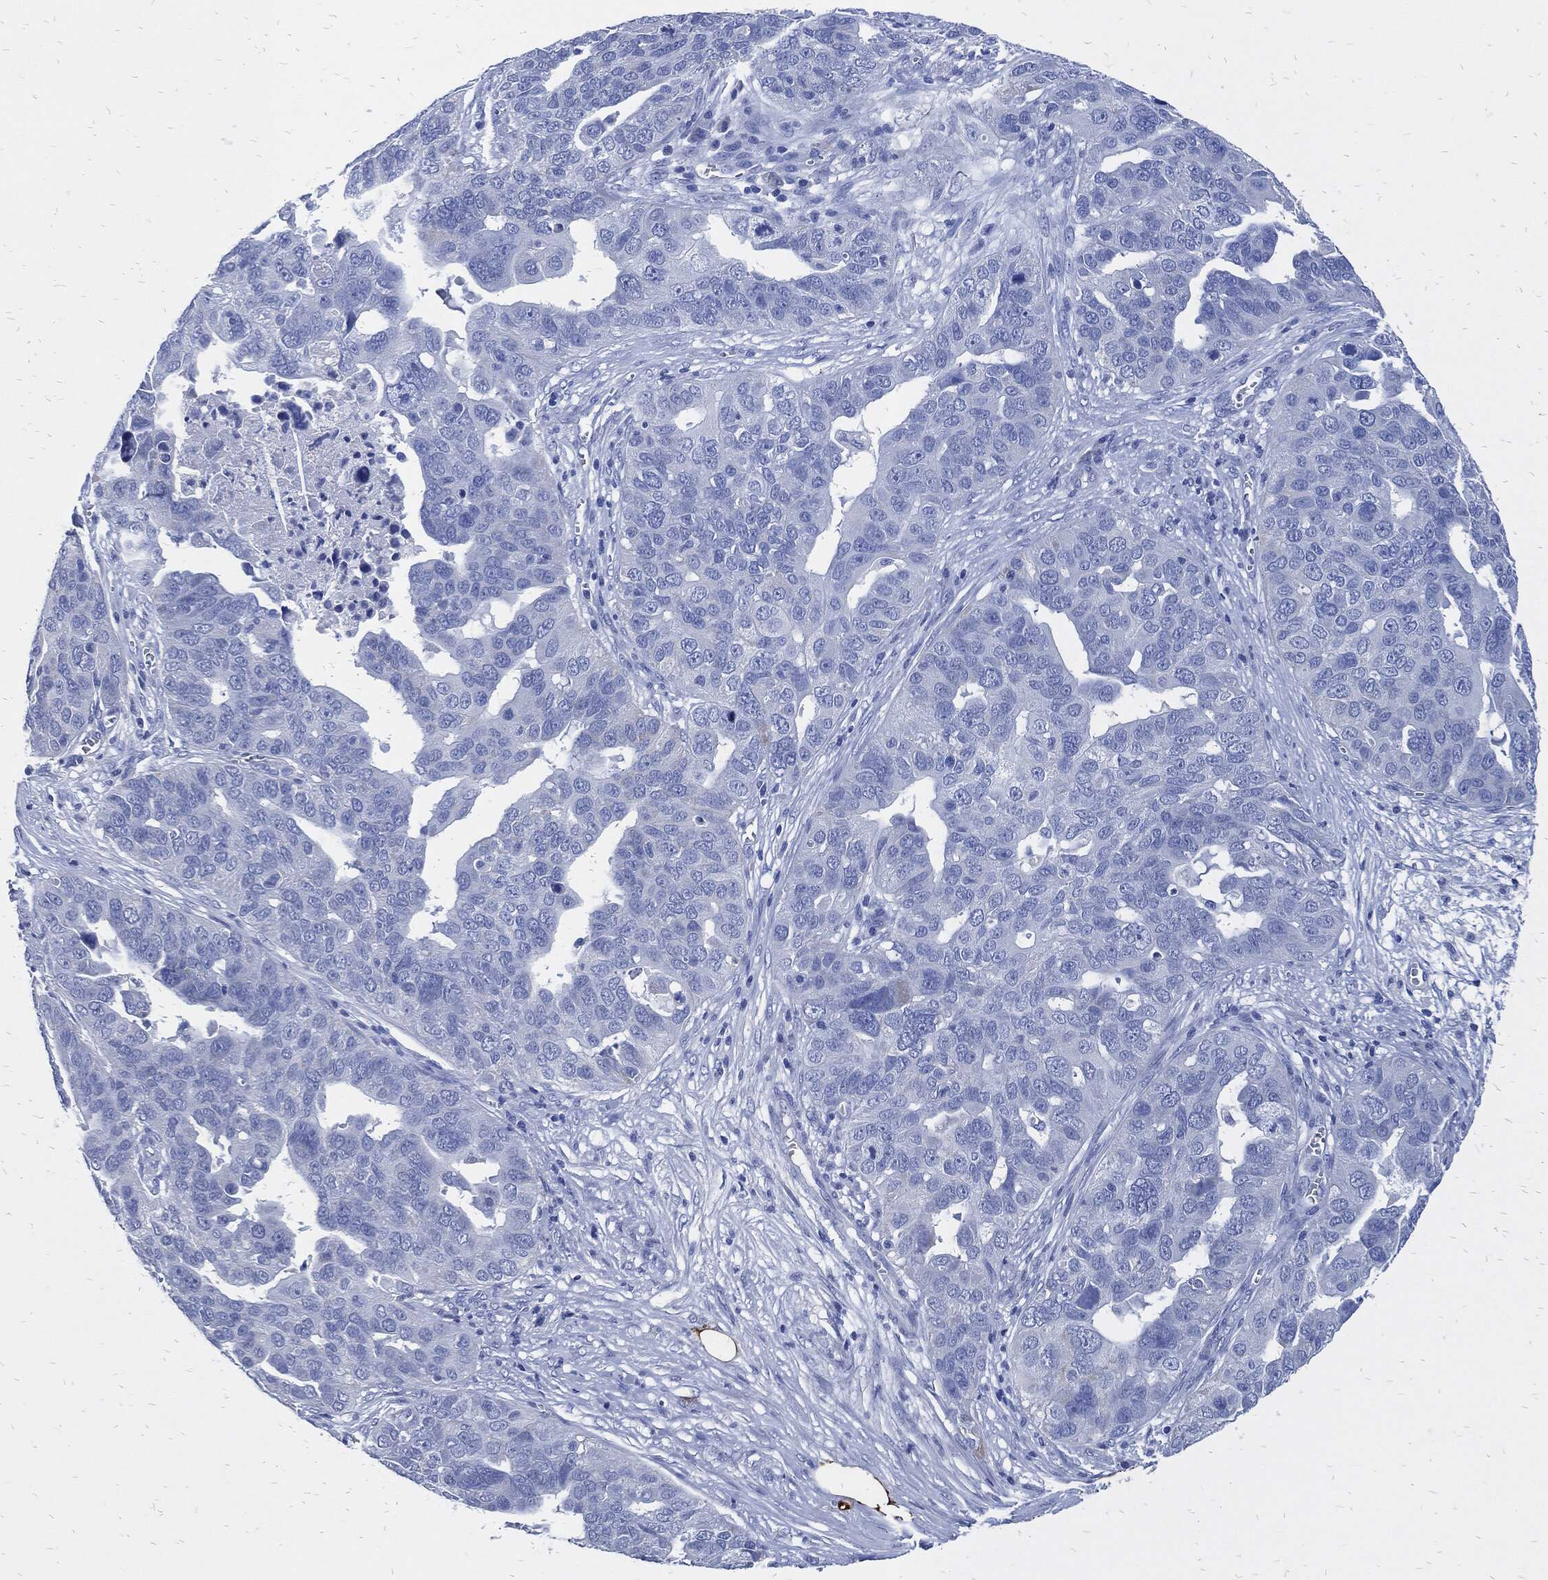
{"staining": {"intensity": "negative", "quantity": "none", "location": "none"}, "tissue": "ovarian cancer", "cell_type": "Tumor cells", "image_type": "cancer", "snomed": [{"axis": "morphology", "description": "Carcinoma, endometroid"}, {"axis": "topography", "description": "Soft tissue"}, {"axis": "topography", "description": "Ovary"}], "caption": "This image is of ovarian cancer (endometroid carcinoma) stained with immunohistochemistry to label a protein in brown with the nuclei are counter-stained blue. There is no expression in tumor cells.", "gene": "FABP4", "patient": {"sex": "female", "age": 52}}